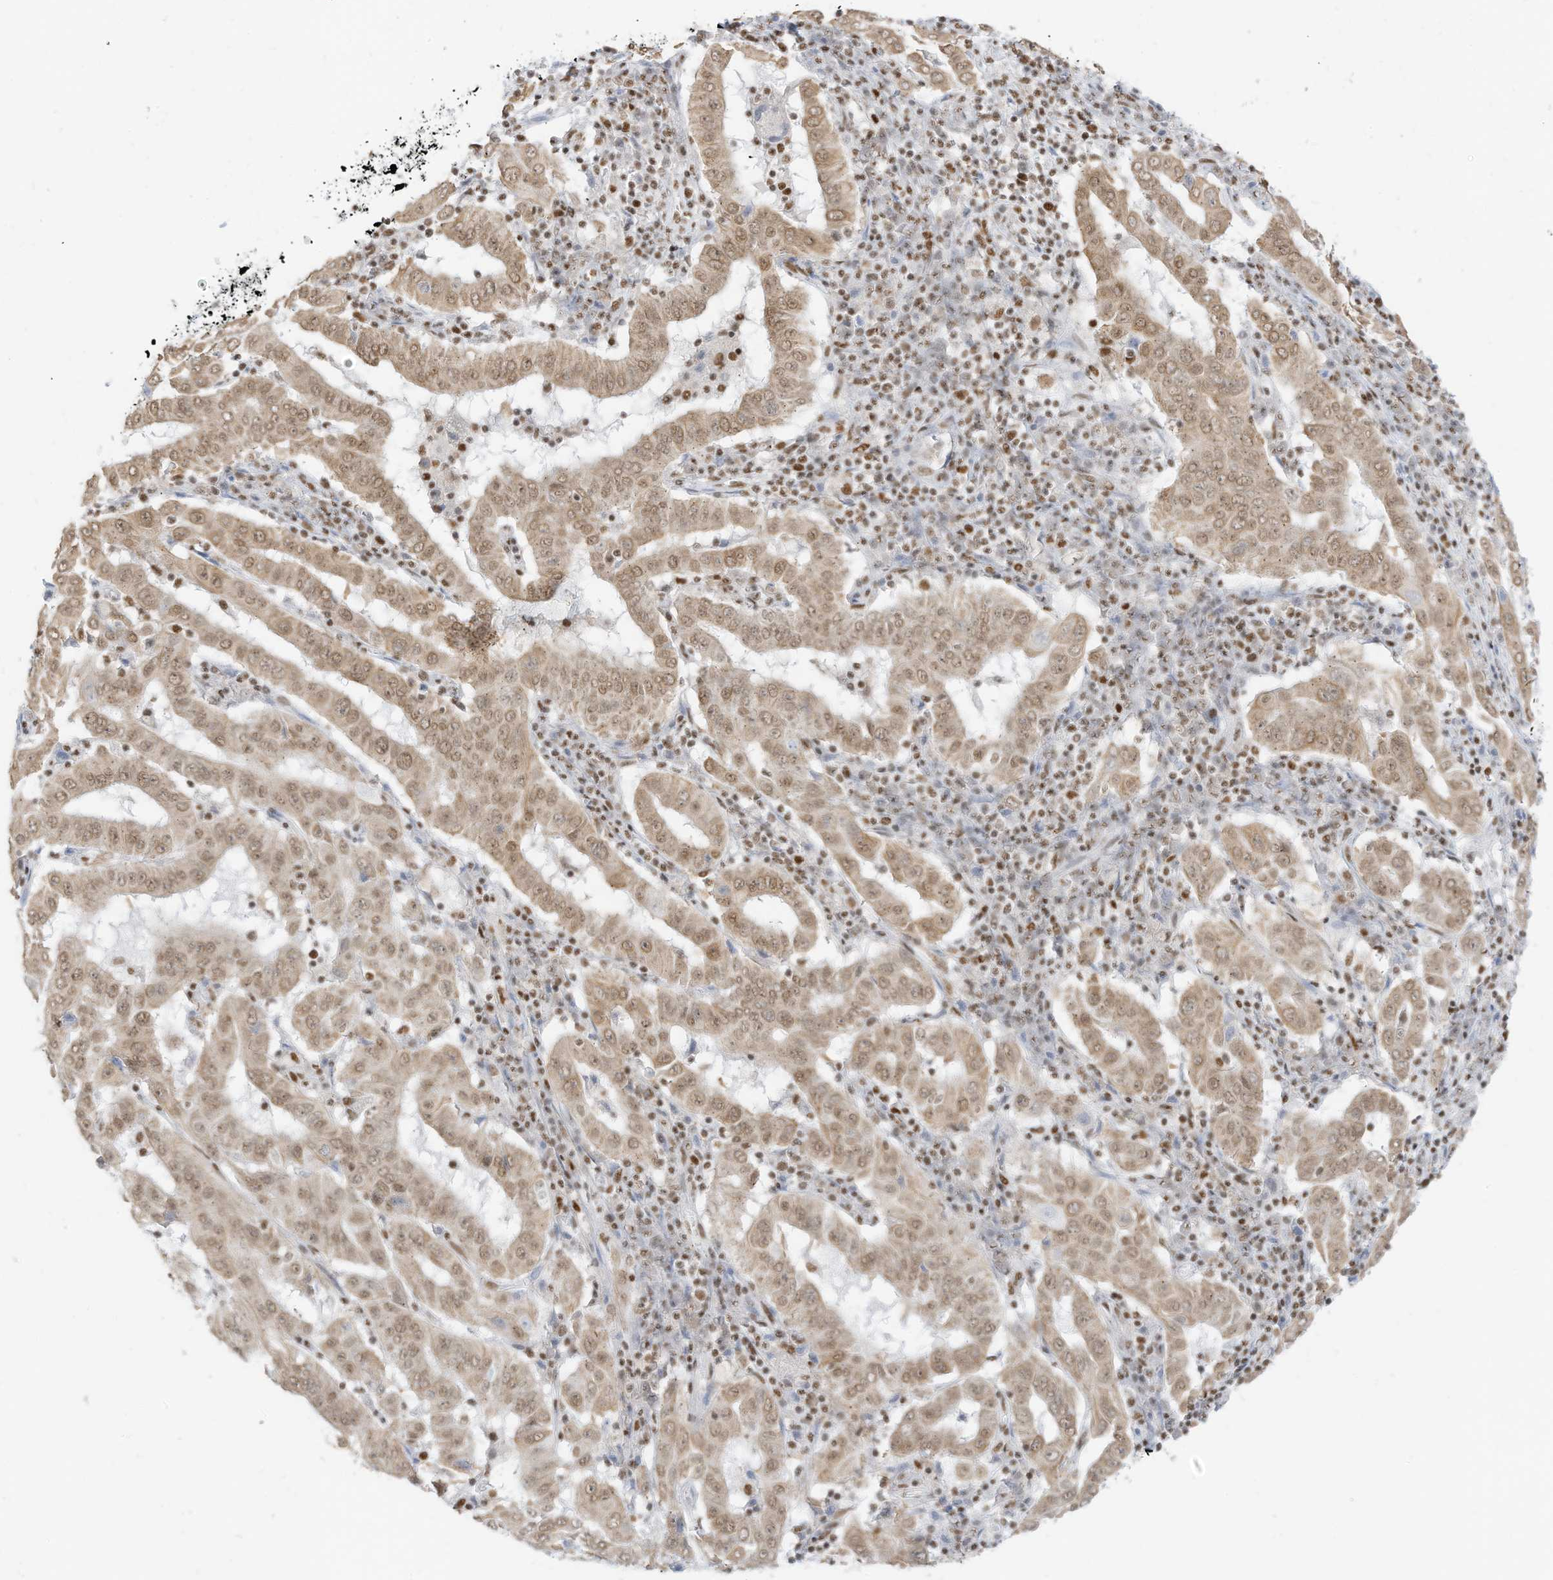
{"staining": {"intensity": "moderate", "quantity": ">75%", "location": "cytoplasmic/membranous,nuclear"}, "tissue": "pancreatic cancer", "cell_type": "Tumor cells", "image_type": "cancer", "snomed": [{"axis": "morphology", "description": "Adenocarcinoma, NOS"}, {"axis": "topography", "description": "Pancreas"}], "caption": "An IHC micrograph of neoplastic tissue is shown. Protein staining in brown shows moderate cytoplasmic/membranous and nuclear positivity in pancreatic adenocarcinoma within tumor cells.", "gene": "SMARCA2", "patient": {"sex": "male", "age": 63}}